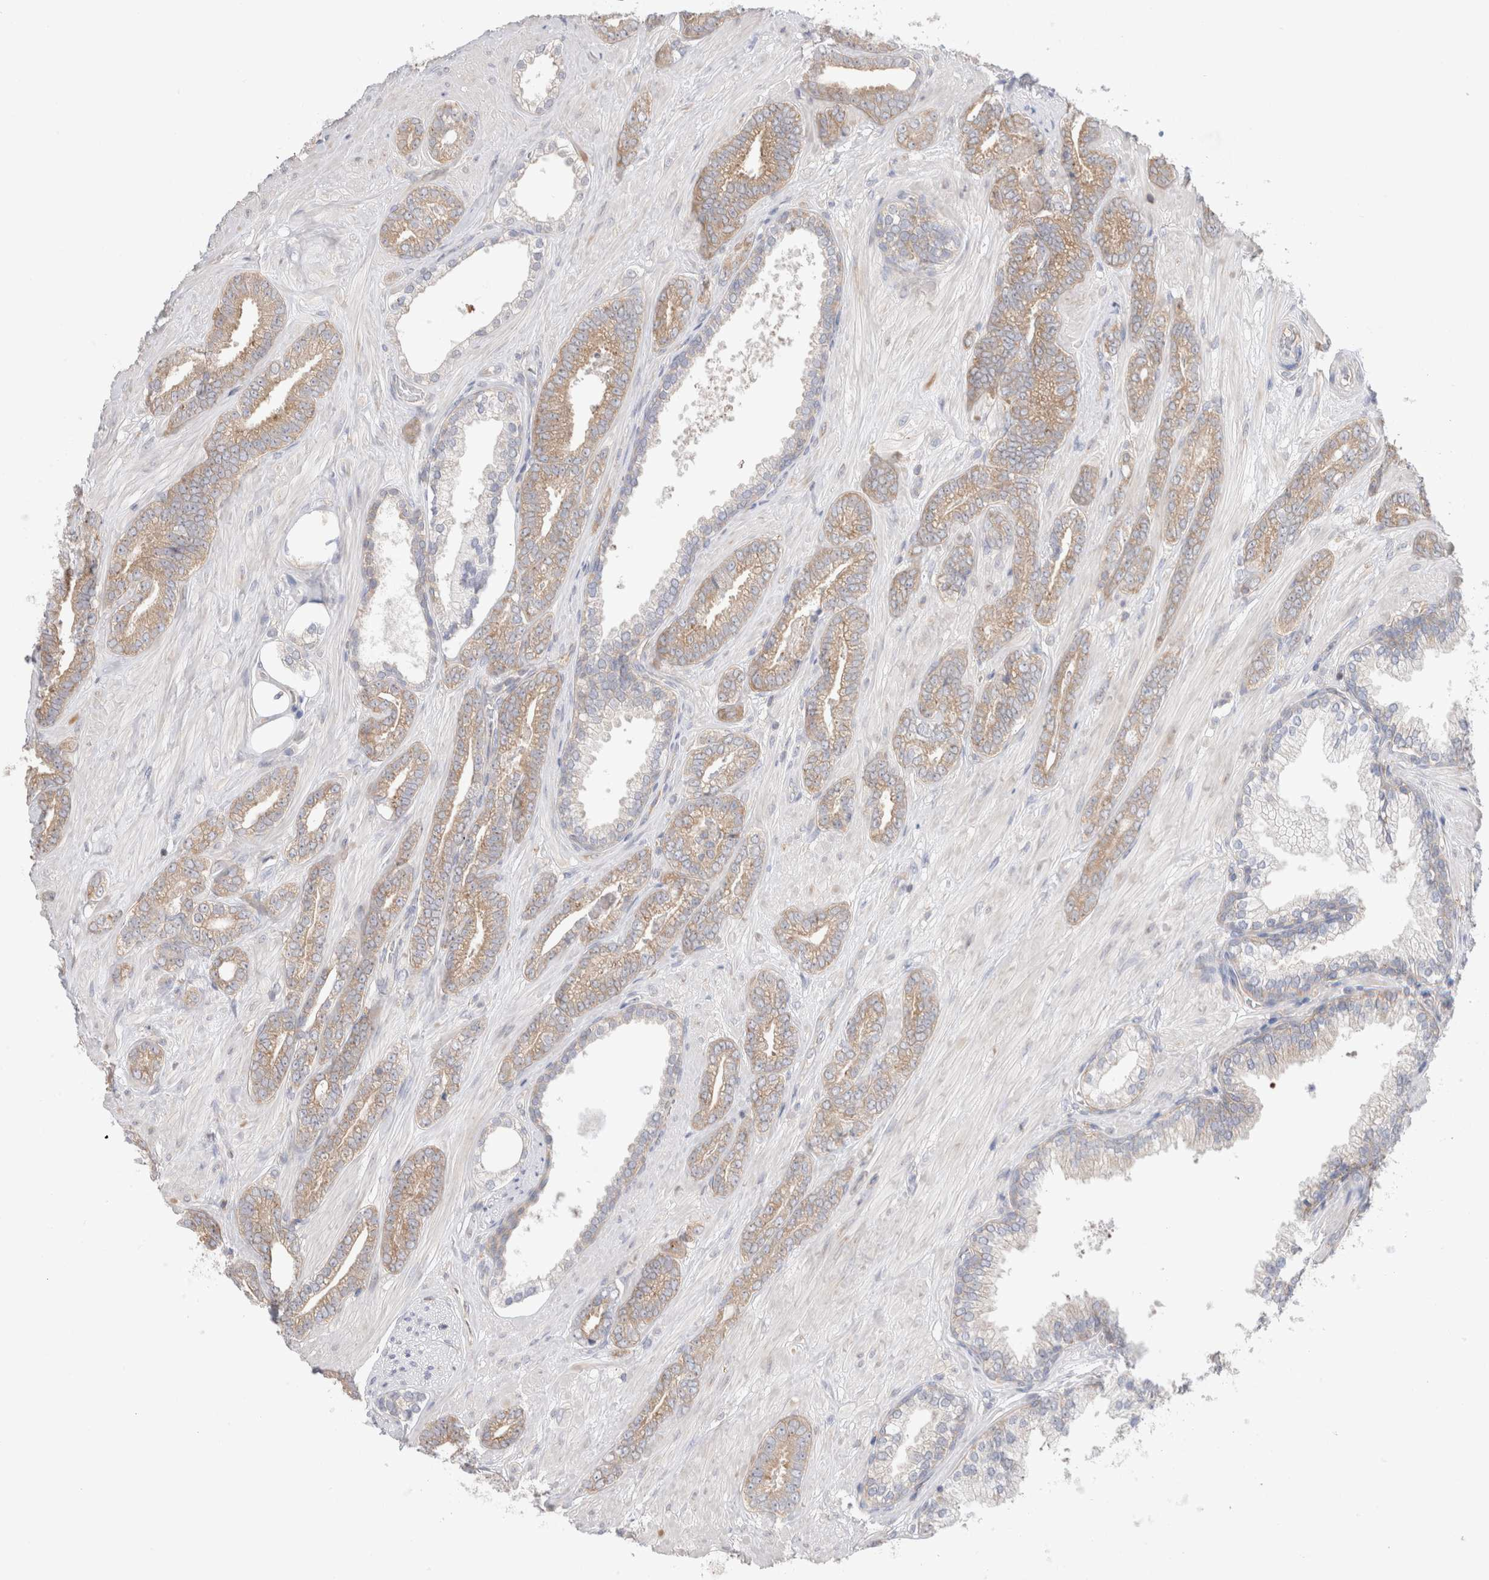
{"staining": {"intensity": "weak", "quantity": "25%-75%", "location": "cytoplasmic/membranous"}, "tissue": "prostate cancer", "cell_type": "Tumor cells", "image_type": "cancer", "snomed": [{"axis": "morphology", "description": "Adenocarcinoma, Low grade"}, {"axis": "topography", "description": "Prostate"}], "caption": "Weak cytoplasmic/membranous expression is identified in approximately 25%-75% of tumor cells in low-grade adenocarcinoma (prostate).", "gene": "ZNF23", "patient": {"sex": "male", "age": 71}}